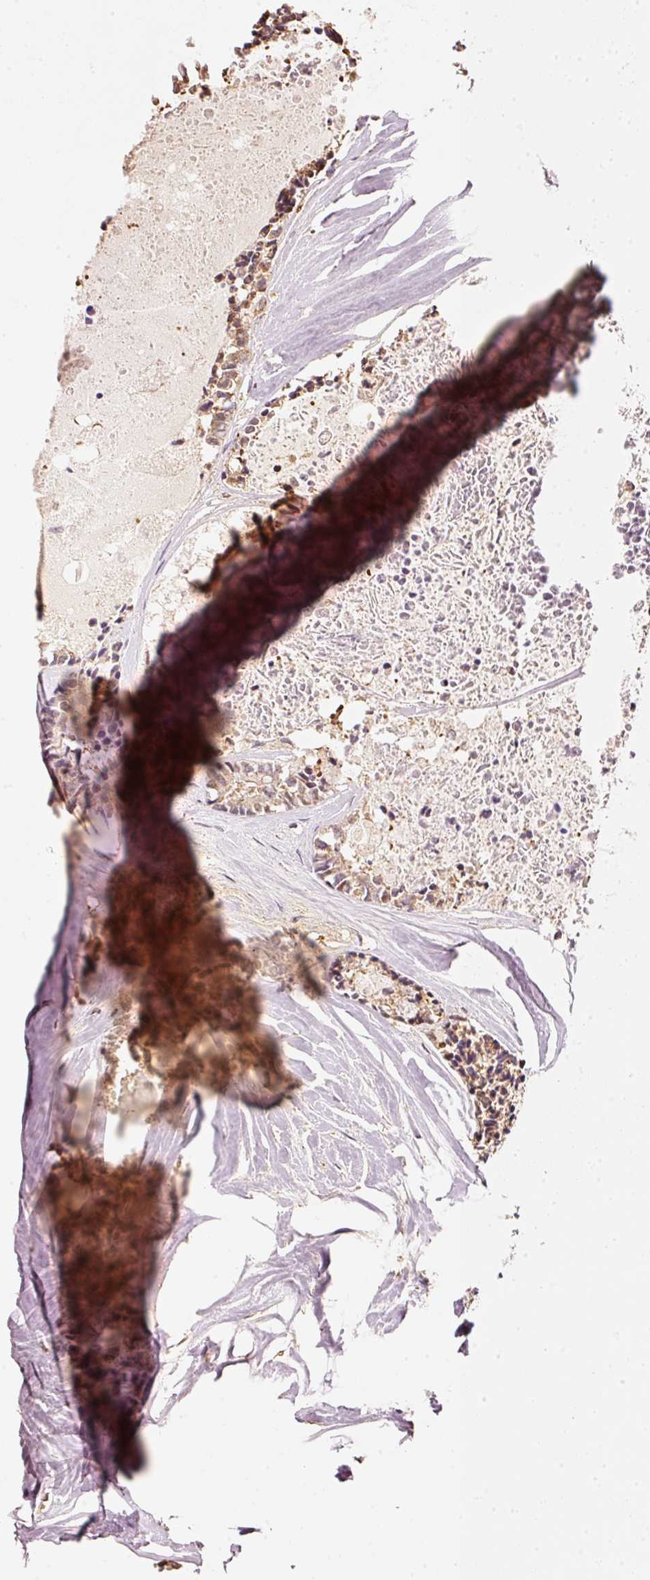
{"staining": {"intensity": "moderate", "quantity": ">75%", "location": "cytoplasmic/membranous"}, "tissue": "colorectal cancer", "cell_type": "Tumor cells", "image_type": "cancer", "snomed": [{"axis": "morphology", "description": "Adenocarcinoma, NOS"}, {"axis": "topography", "description": "Colon"}, {"axis": "topography", "description": "Rectum"}], "caption": "Immunohistochemistry of adenocarcinoma (colorectal) reveals medium levels of moderate cytoplasmic/membranous positivity in approximately >75% of tumor cells.", "gene": "RAB35", "patient": {"sex": "male", "age": 57}}